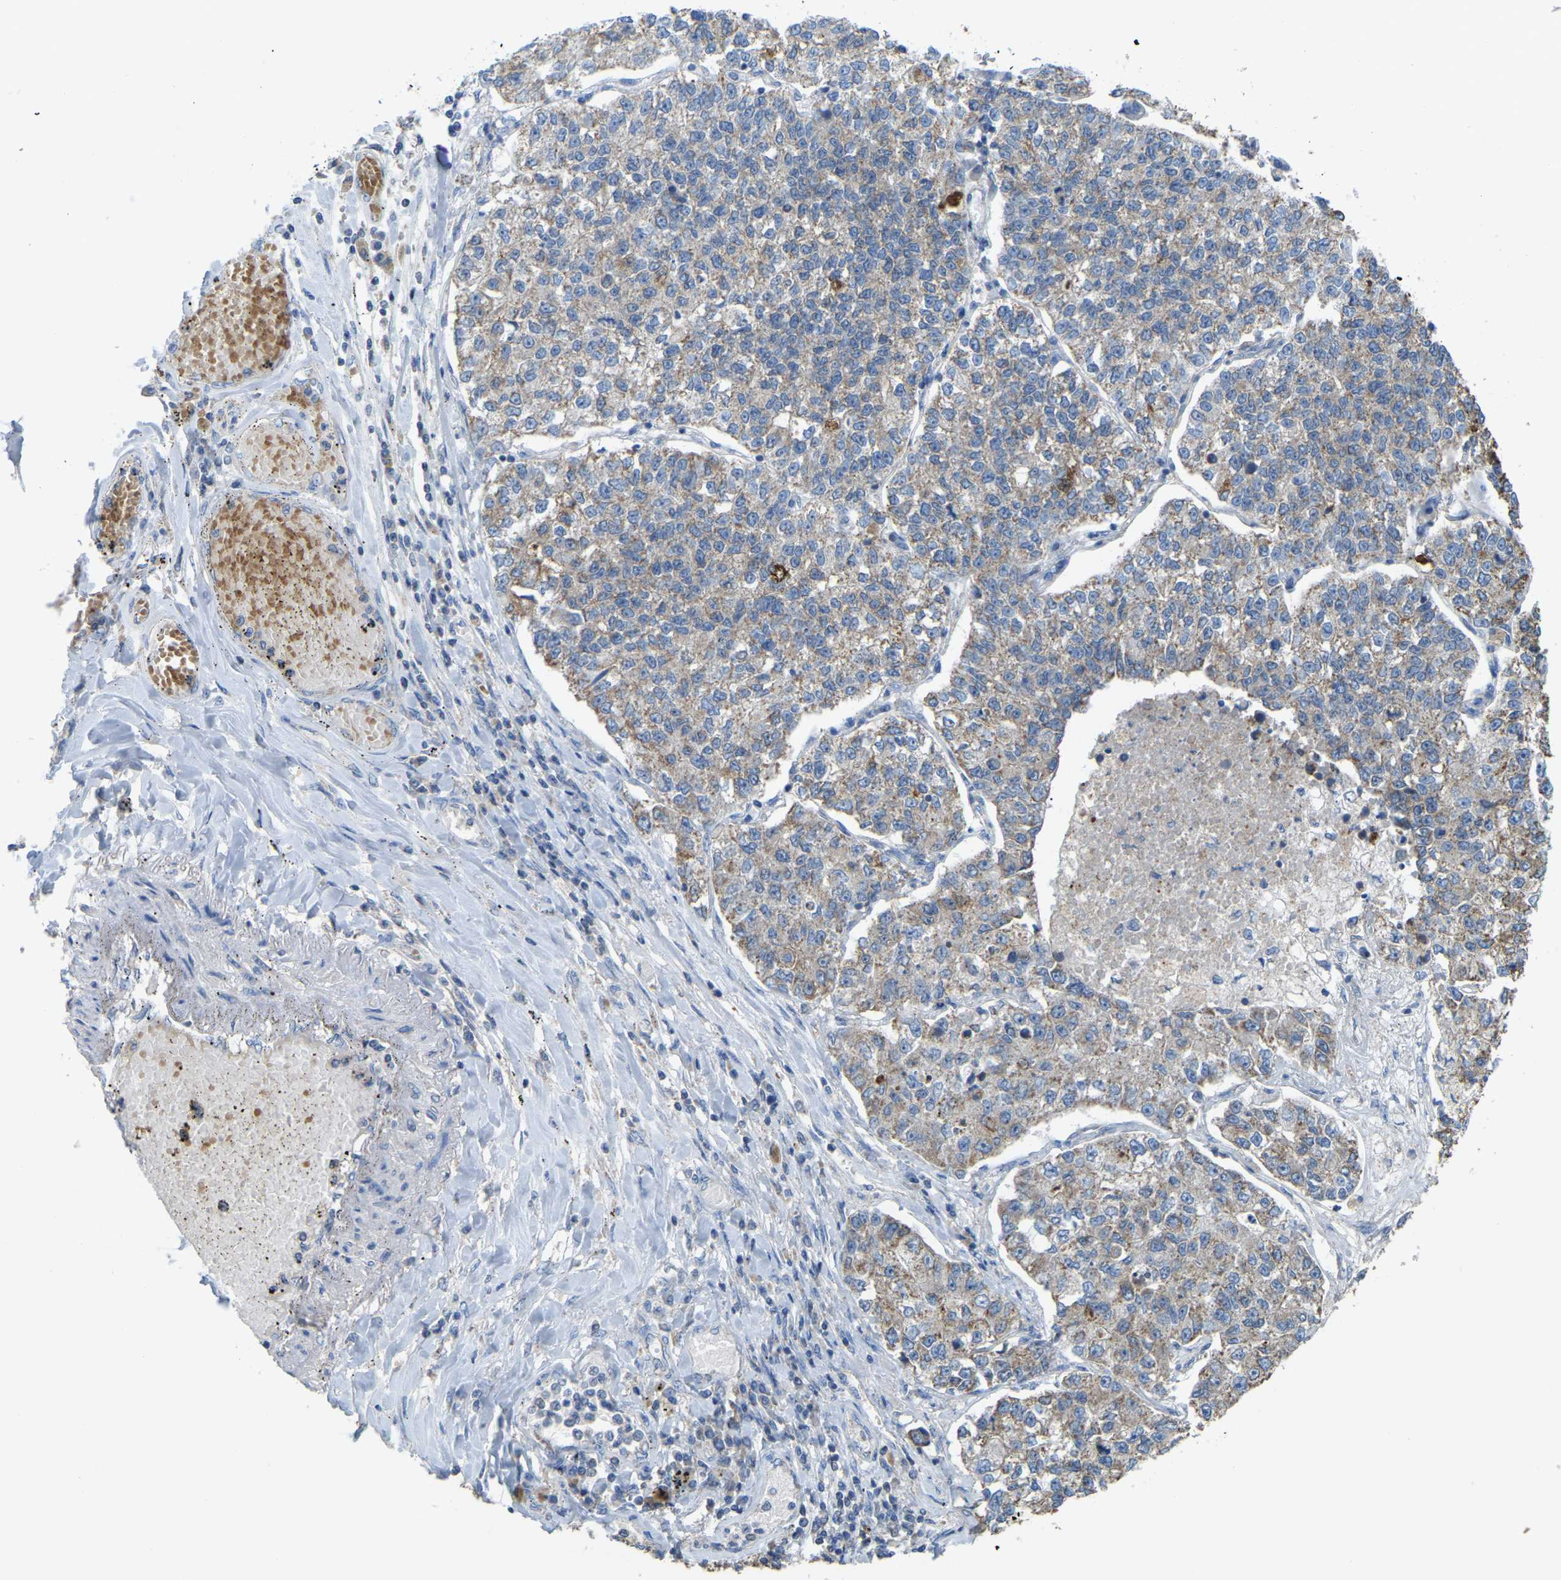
{"staining": {"intensity": "weak", "quantity": ">75%", "location": "cytoplasmic/membranous"}, "tissue": "lung cancer", "cell_type": "Tumor cells", "image_type": "cancer", "snomed": [{"axis": "morphology", "description": "Adenocarcinoma, NOS"}, {"axis": "topography", "description": "Lung"}], "caption": "High-magnification brightfield microscopy of lung adenocarcinoma stained with DAB (3,3'-diaminobenzidine) (brown) and counterstained with hematoxylin (blue). tumor cells exhibit weak cytoplasmic/membranous positivity is identified in about>75% of cells.", "gene": "SERPINB5", "patient": {"sex": "male", "age": 49}}